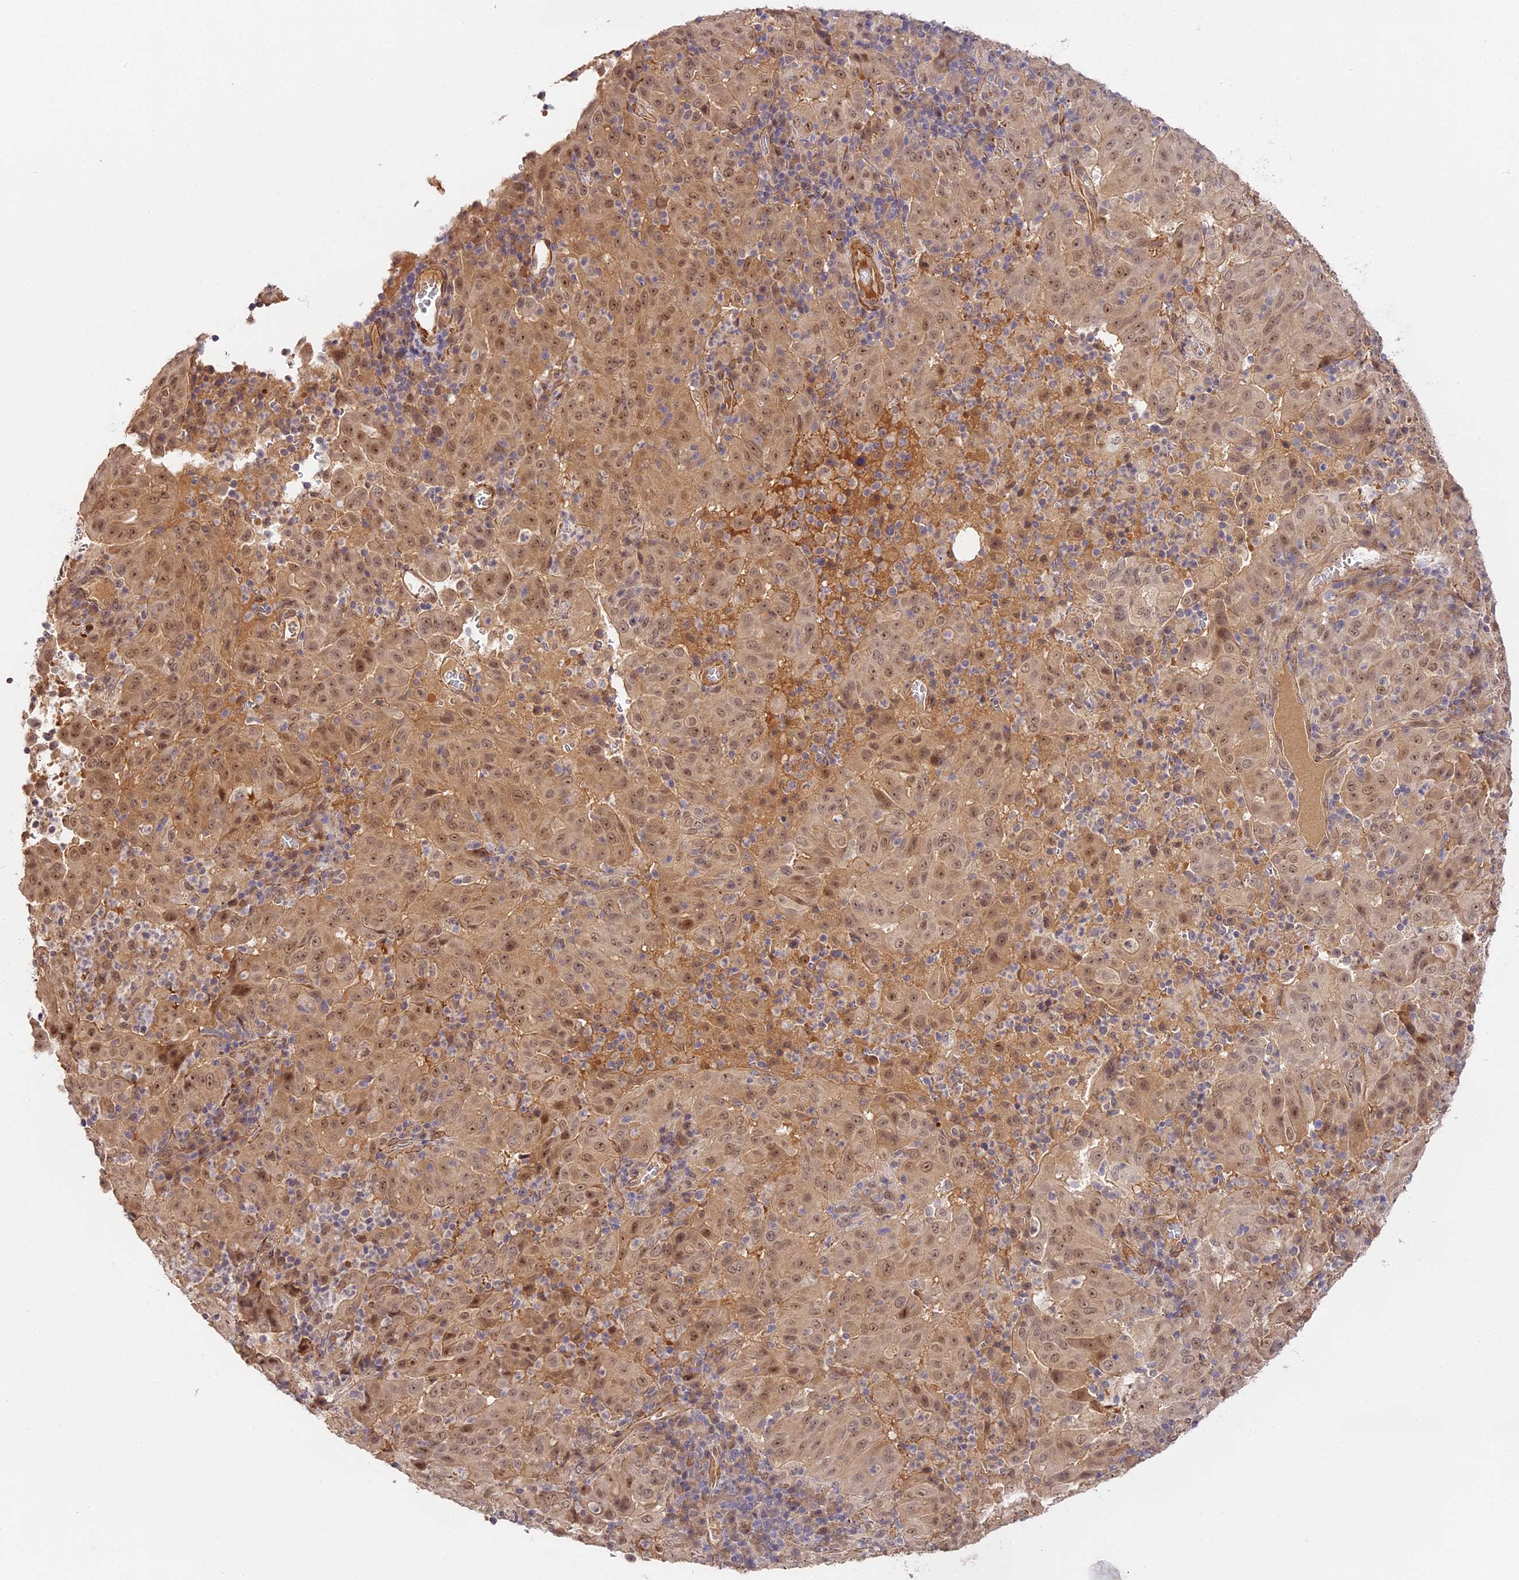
{"staining": {"intensity": "moderate", "quantity": ">75%", "location": "cytoplasmic/membranous,nuclear"}, "tissue": "pancreatic cancer", "cell_type": "Tumor cells", "image_type": "cancer", "snomed": [{"axis": "morphology", "description": "Adenocarcinoma, NOS"}, {"axis": "topography", "description": "Pancreas"}], "caption": "IHC (DAB (3,3'-diaminobenzidine)) staining of human pancreatic cancer exhibits moderate cytoplasmic/membranous and nuclear protein staining in approximately >75% of tumor cells.", "gene": "IMPACT", "patient": {"sex": "male", "age": 63}}